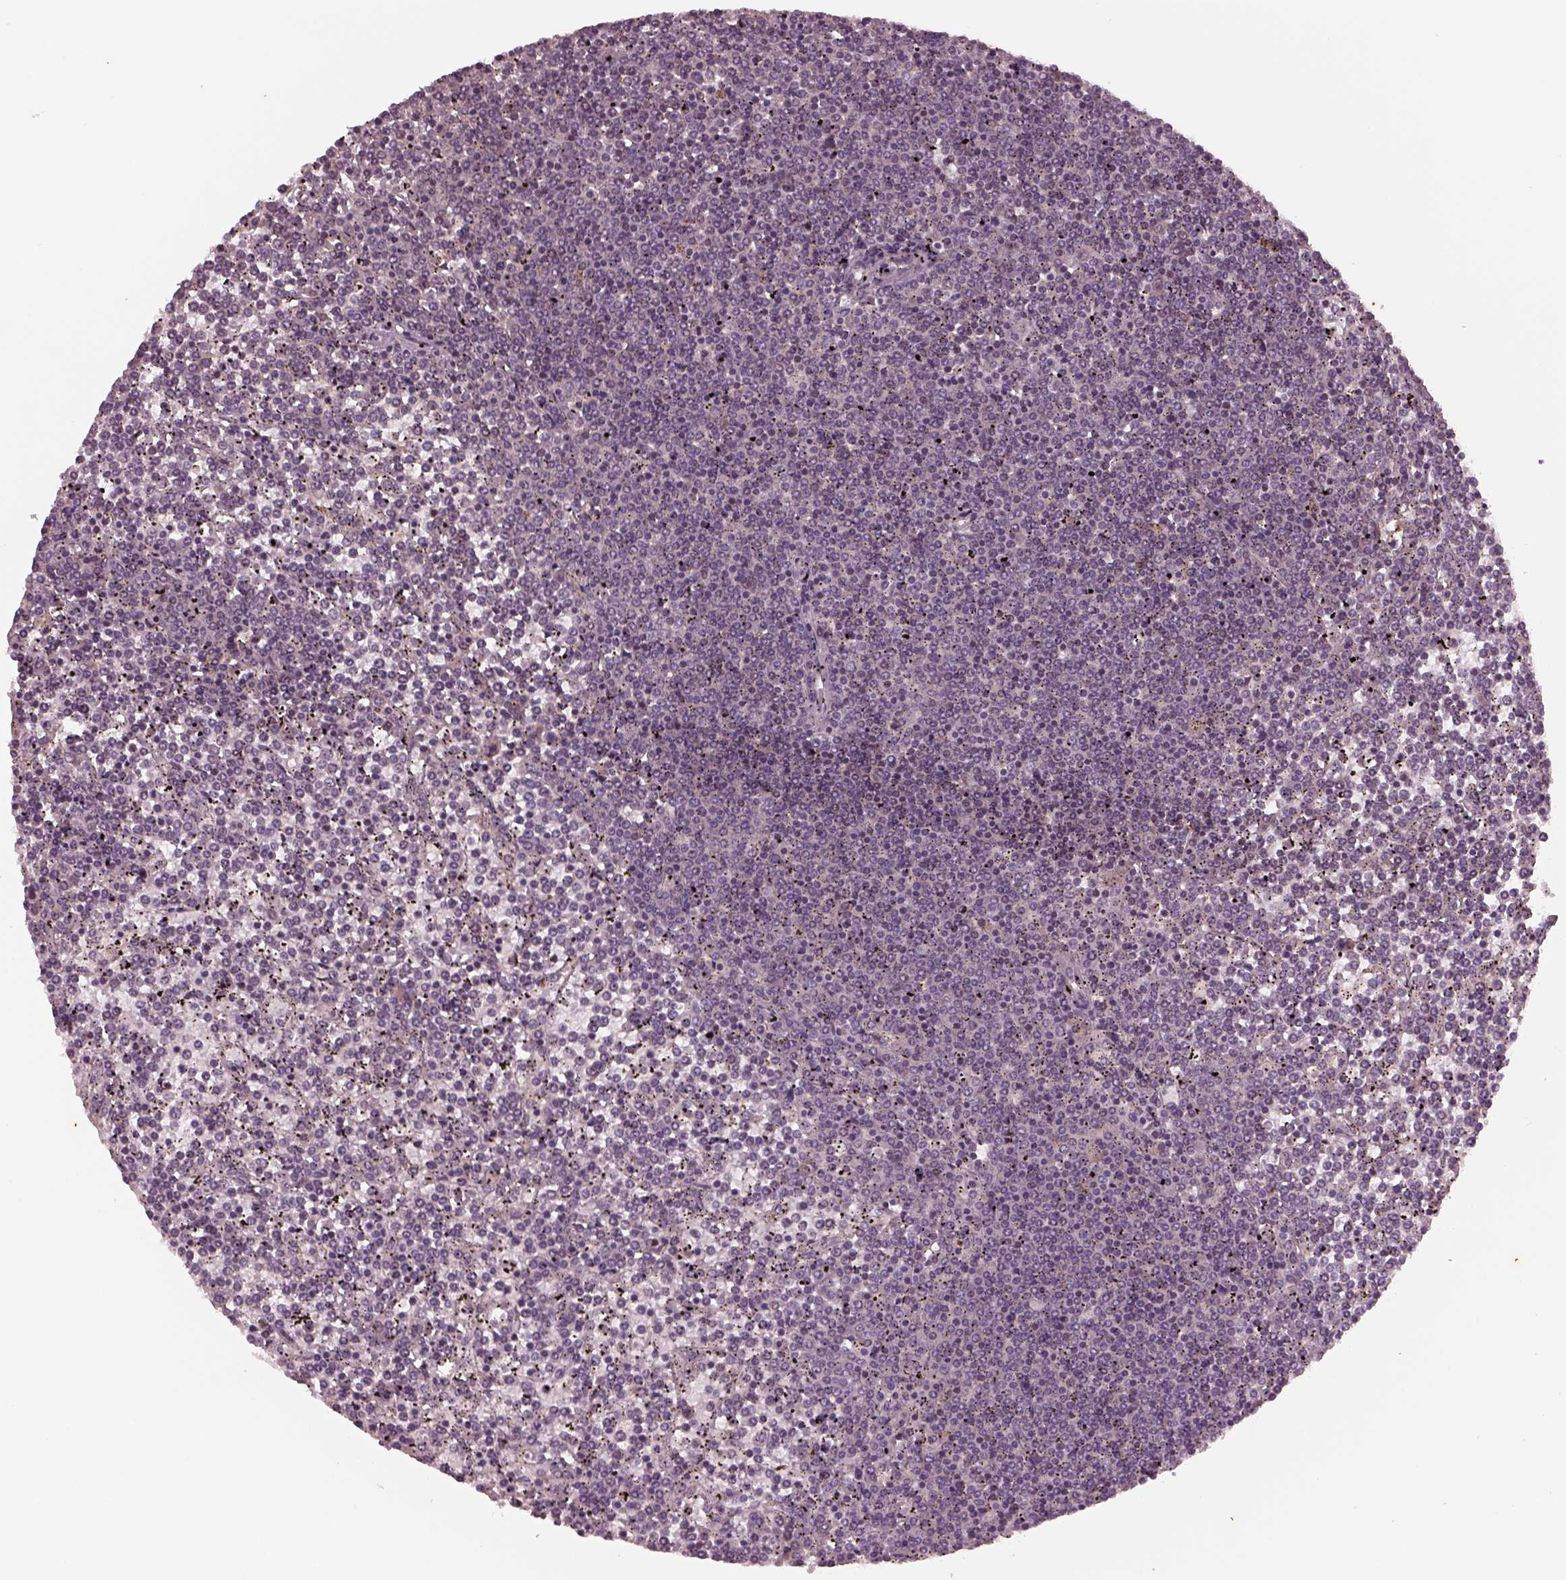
{"staining": {"intensity": "negative", "quantity": "none", "location": "none"}, "tissue": "lymphoma", "cell_type": "Tumor cells", "image_type": "cancer", "snomed": [{"axis": "morphology", "description": "Malignant lymphoma, non-Hodgkin's type, Low grade"}, {"axis": "topography", "description": "Spleen"}], "caption": "This is a photomicrograph of immunohistochemistry (IHC) staining of malignant lymphoma, non-Hodgkin's type (low-grade), which shows no positivity in tumor cells.", "gene": "PTX4", "patient": {"sex": "female", "age": 19}}